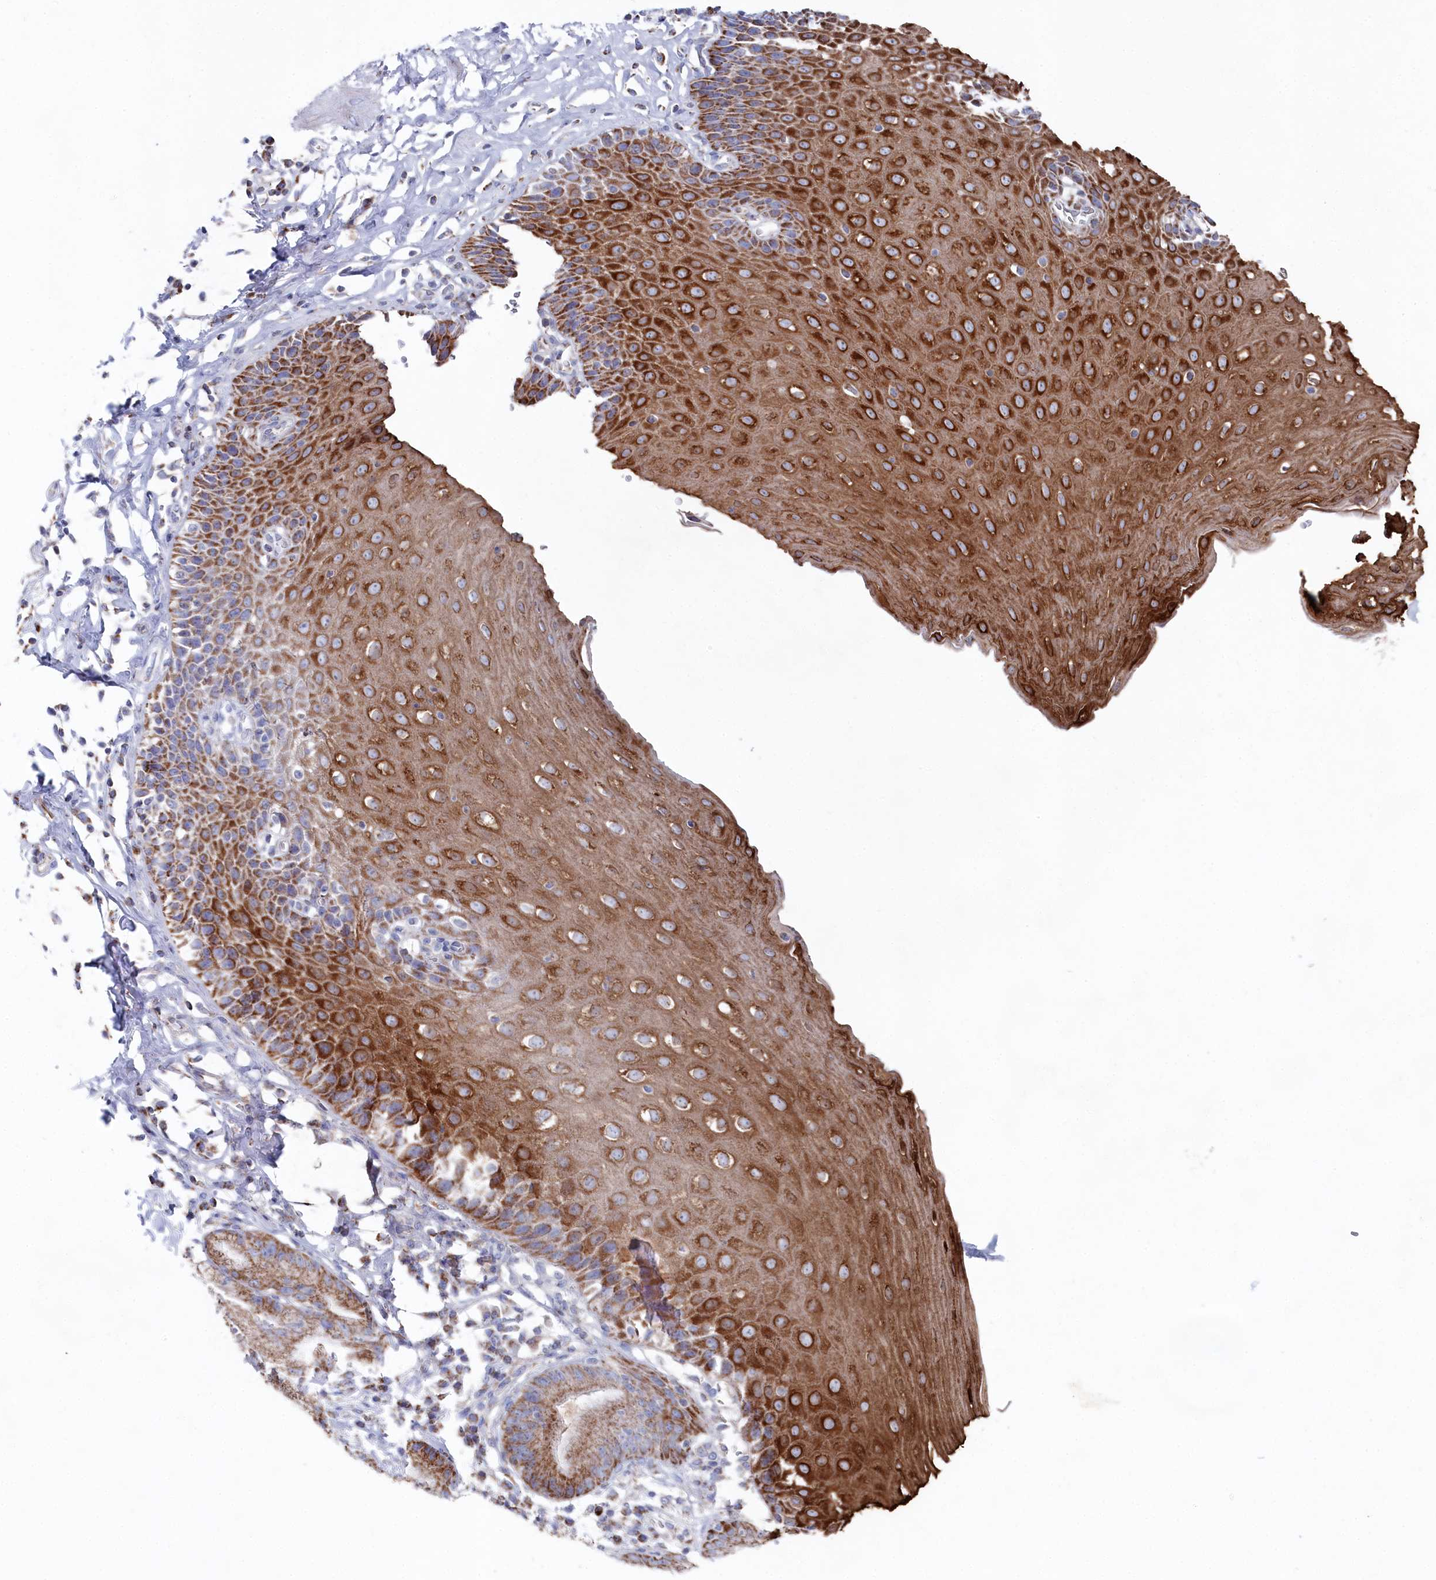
{"staining": {"intensity": "strong", "quantity": ">75%", "location": "cytoplasmic/membranous"}, "tissue": "esophagus", "cell_type": "Squamous epithelial cells", "image_type": "normal", "snomed": [{"axis": "morphology", "description": "Normal tissue, NOS"}, {"axis": "topography", "description": "Esophagus"}], "caption": "This photomicrograph shows benign esophagus stained with IHC to label a protein in brown. The cytoplasmic/membranous of squamous epithelial cells show strong positivity for the protein. Nuclei are counter-stained blue.", "gene": "GLS2", "patient": {"sex": "female", "age": 61}}